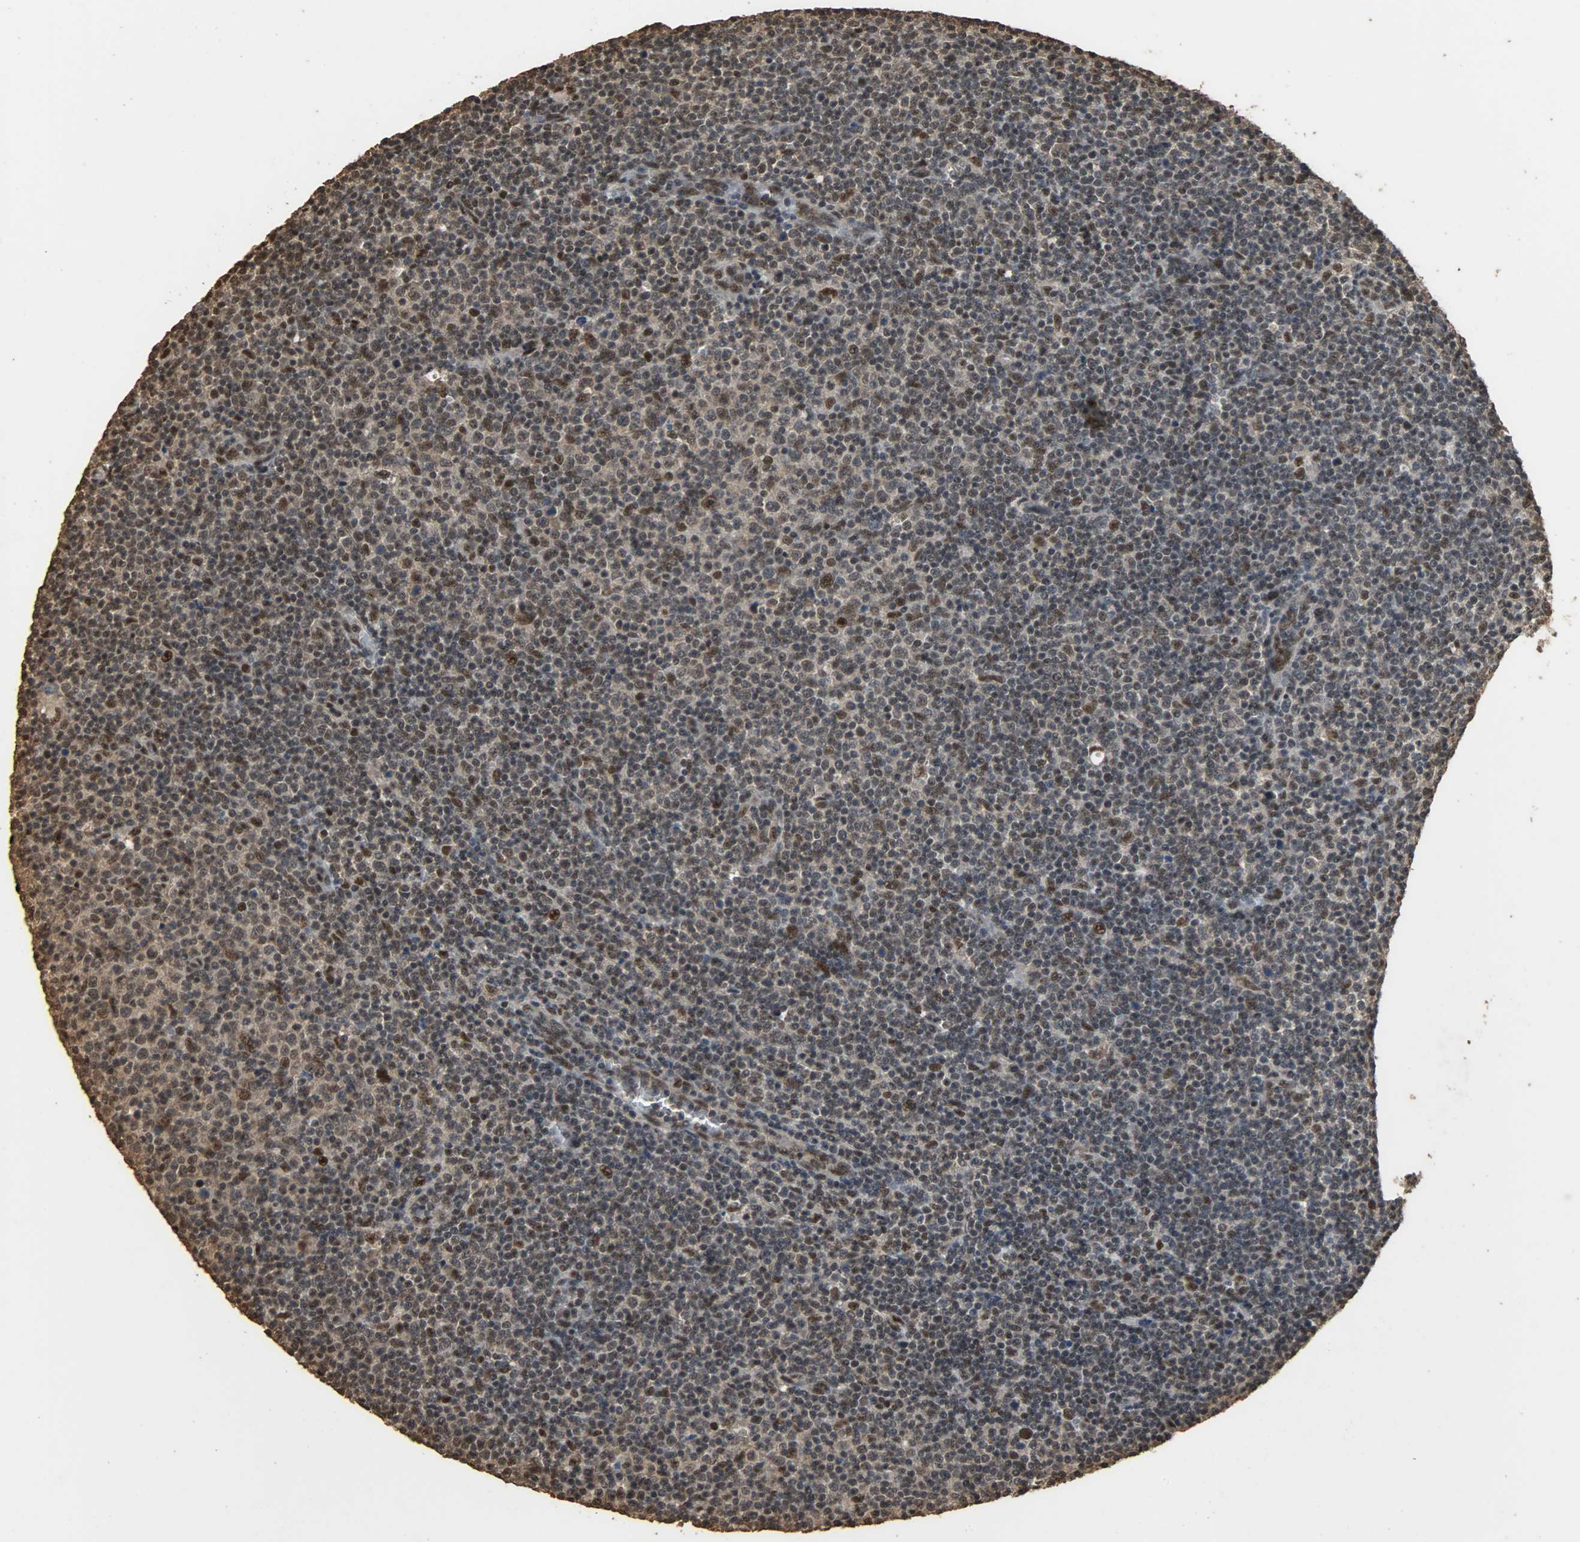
{"staining": {"intensity": "moderate", "quantity": "25%-75%", "location": "cytoplasmic/membranous,nuclear"}, "tissue": "lymphoma", "cell_type": "Tumor cells", "image_type": "cancer", "snomed": [{"axis": "morphology", "description": "Malignant lymphoma, non-Hodgkin's type, Low grade"}, {"axis": "topography", "description": "Lymph node"}], "caption": "Lymphoma was stained to show a protein in brown. There is medium levels of moderate cytoplasmic/membranous and nuclear staining in approximately 25%-75% of tumor cells.", "gene": "CCNT2", "patient": {"sex": "male", "age": 70}}